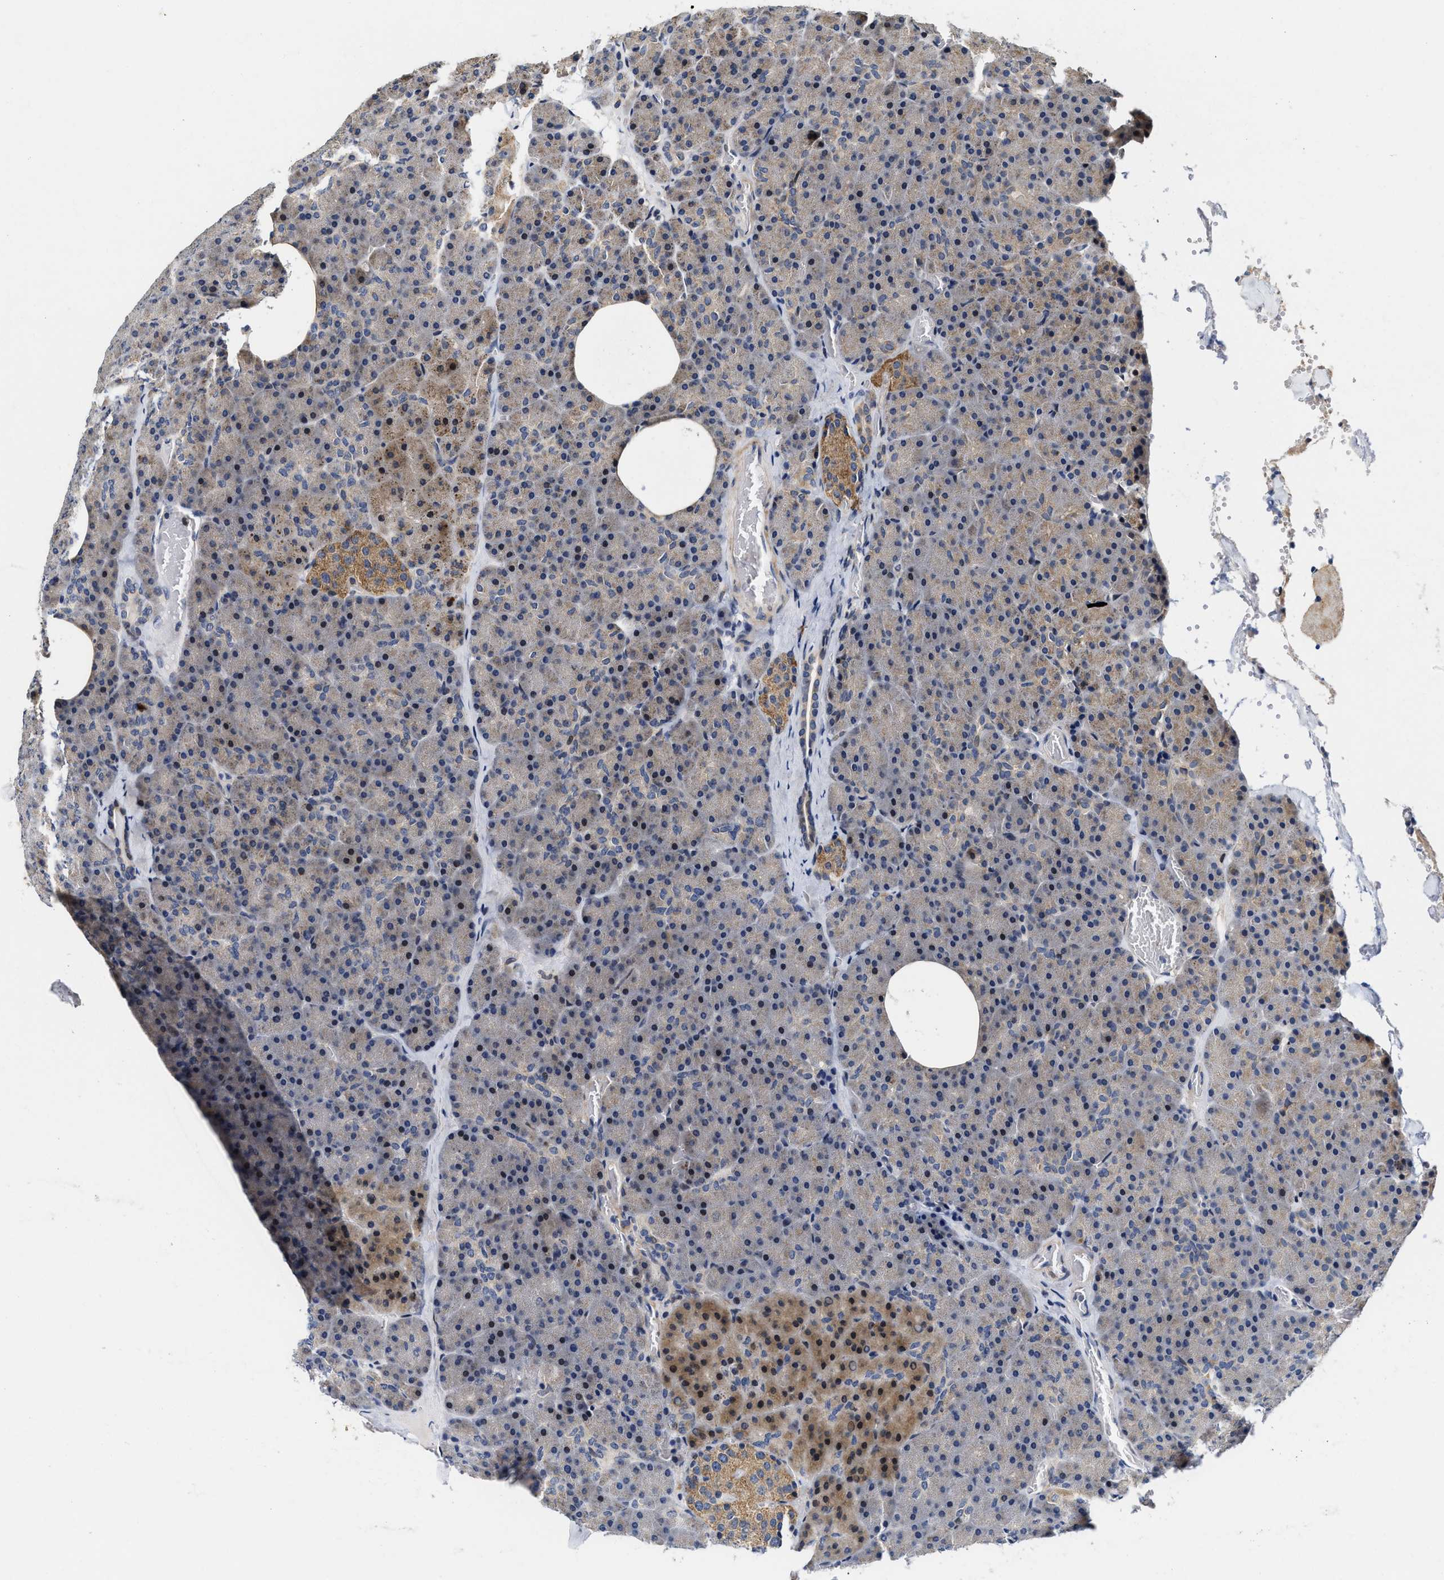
{"staining": {"intensity": "weak", "quantity": "25%-75%", "location": "cytoplasmic/membranous"}, "tissue": "pancreas", "cell_type": "Exocrine glandular cells", "image_type": "normal", "snomed": [{"axis": "morphology", "description": "Normal tissue, NOS"}, {"axis": "morphology", "description": "Carcinoid, malignant, NOS"}, {"axis": "topography", "description": "Pancreas"}], "caption": "Brown immunohistochemical staining in normal pancreas demonstrates weak cytoplasmic/membranous positivity in approximately 25%-75% of exocrine glandular cells.", "gene": "SCYL2", "patient": {"sex": "female", "age": 35}}